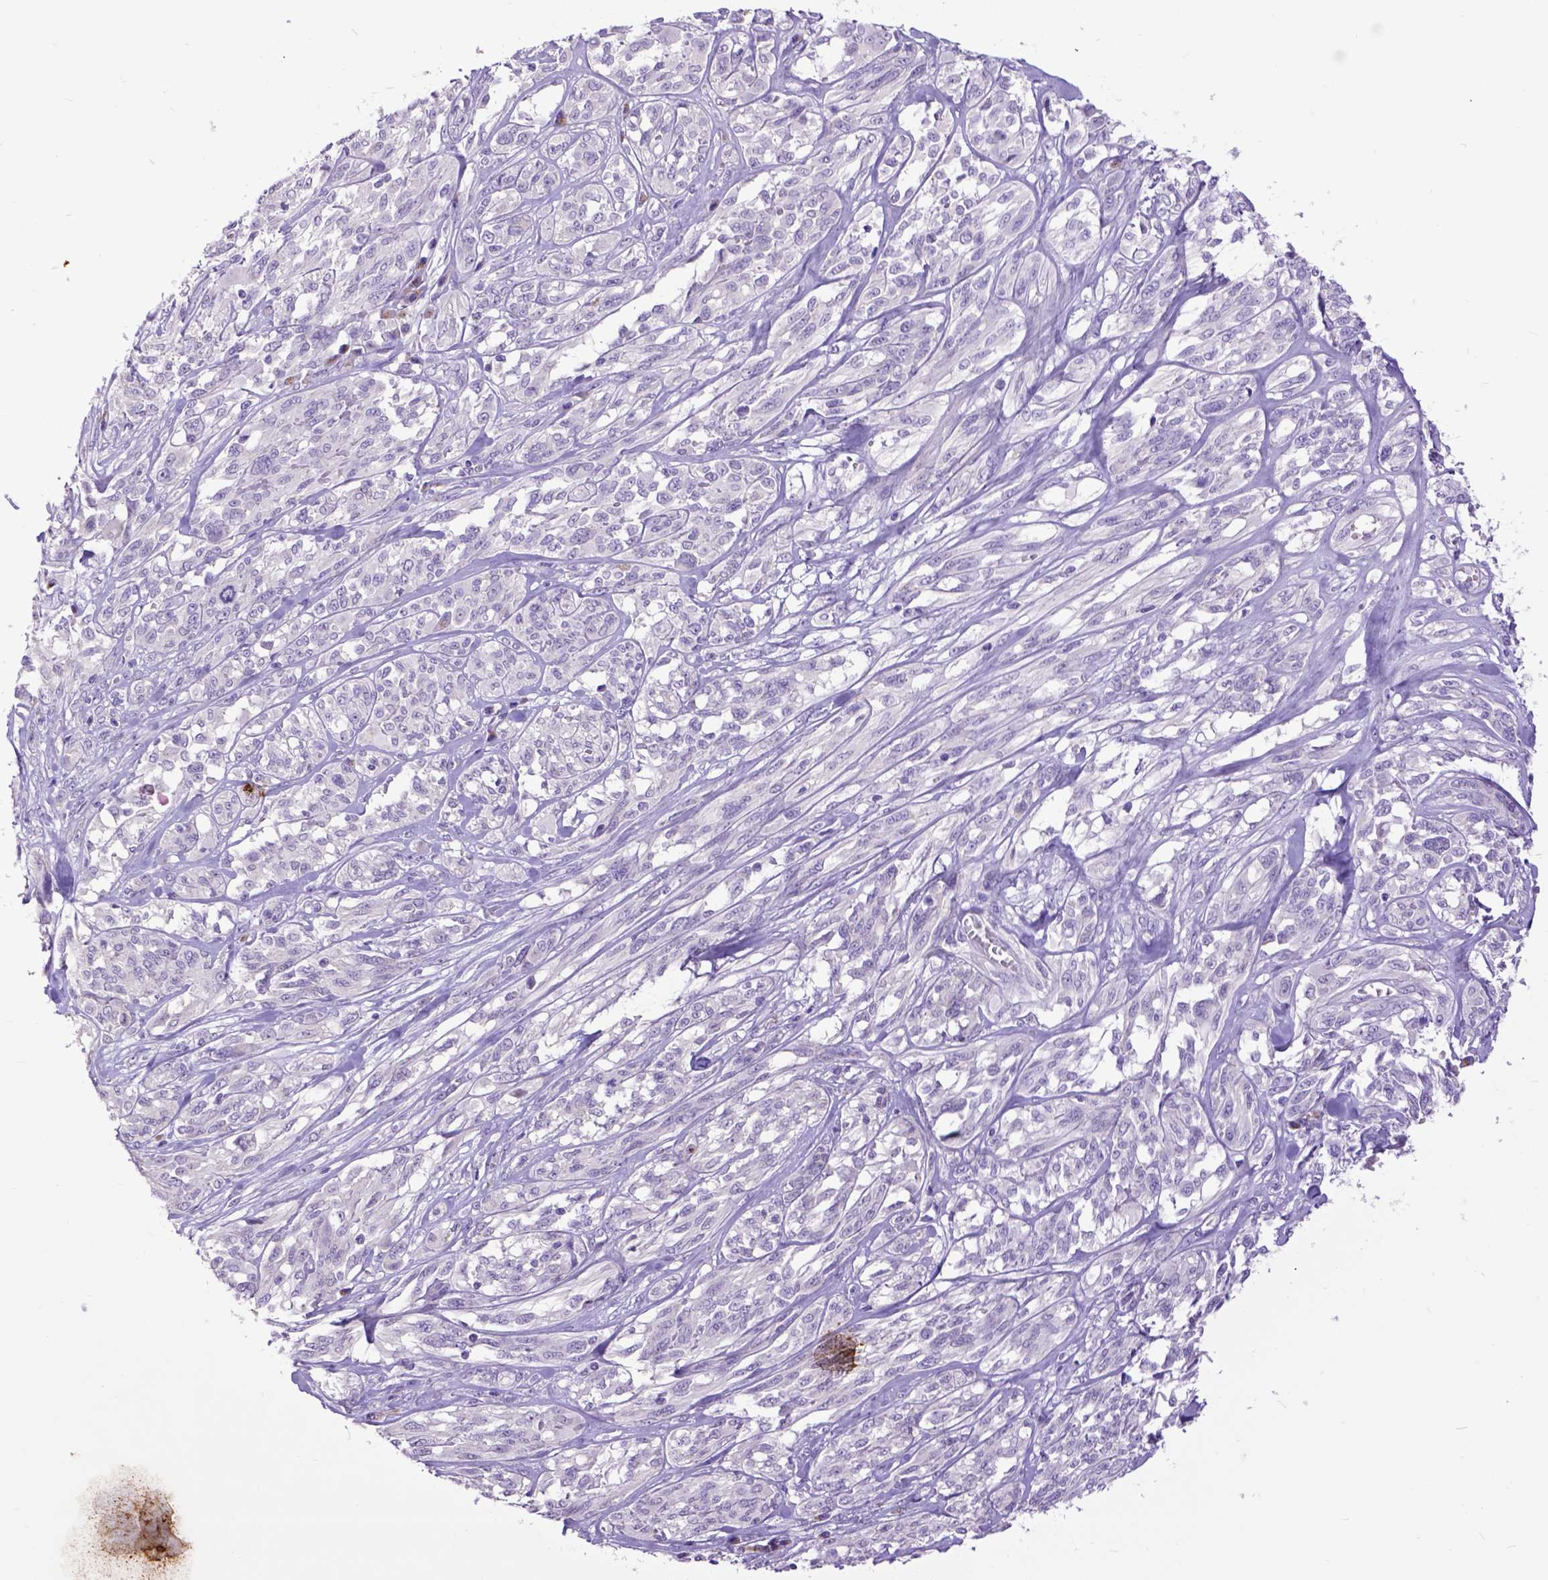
{"staining": {"intensity": "negative", "quantity": "none", "location": "none"}, "tissue": "melanoma", "cell_type": "Tumor cells", "image_type": "cancer", "snomed": [{"axis": "morphology", "description": "Malignant melanoma, NOS"}, {"axis": "topography", "description": "Skin"}], "caption": "This is an IHC image of melanoma. There is no staining in tumor cells.", "gene": "RAB25", "patient": {"sex": "female", "age": 91}}